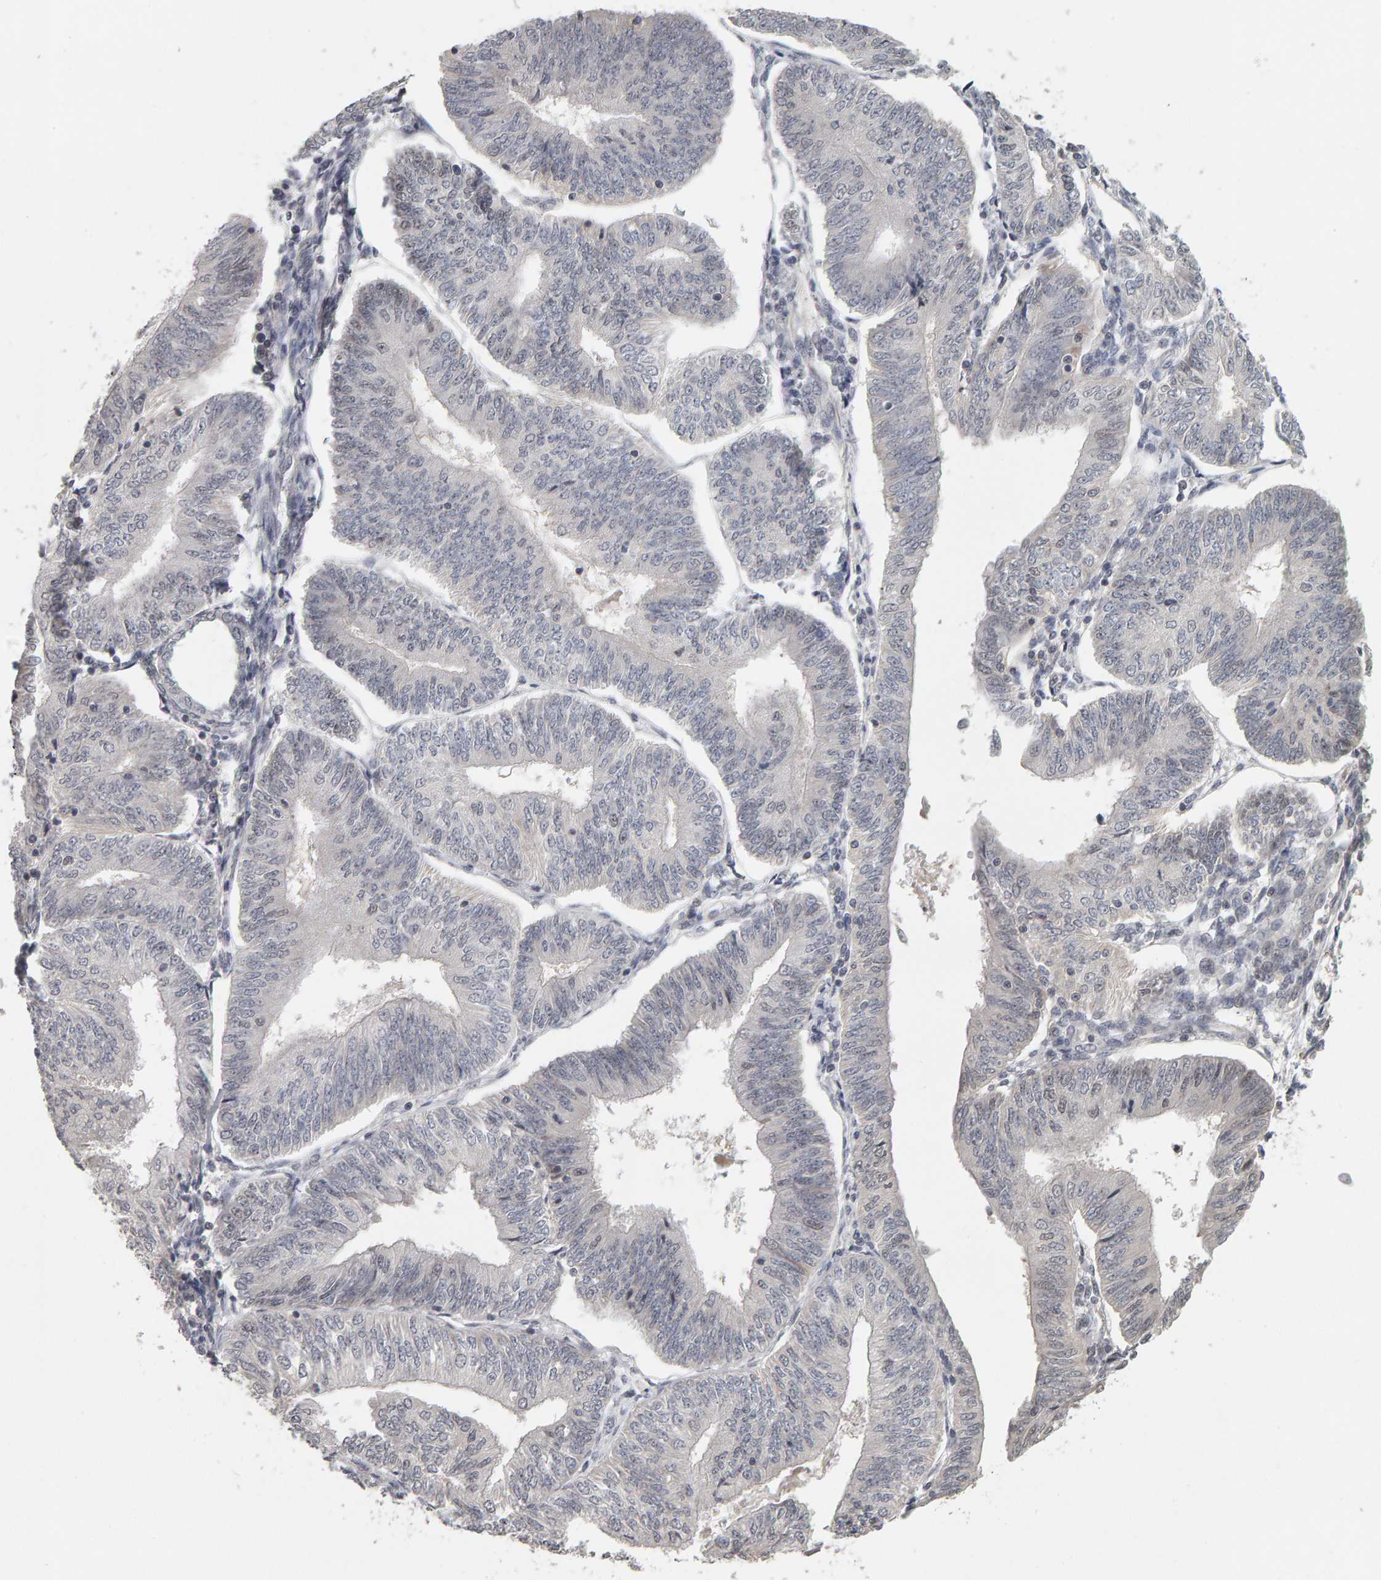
{"staining": {"intensity": "negative", "quantity": "none", "location": "none"}, "tissue": "endometrial cancer", "cell_type": "Tumor cells", "image_type": "cancer", "snomed": [{"axis": "morphology", "description": "Adenocarcinoma, NOS"}, {"axis": "topography", "description": "Endometrium"}], "caption": "High magnification brightfield microscopy of endometrial adenocarcinoma stained with DAB (brown) and counterstained with hematoxylin (blue): tumor cells show no significant expression.", "gene": "TEFM", "patient": {"sex": "female", "age": 58}}